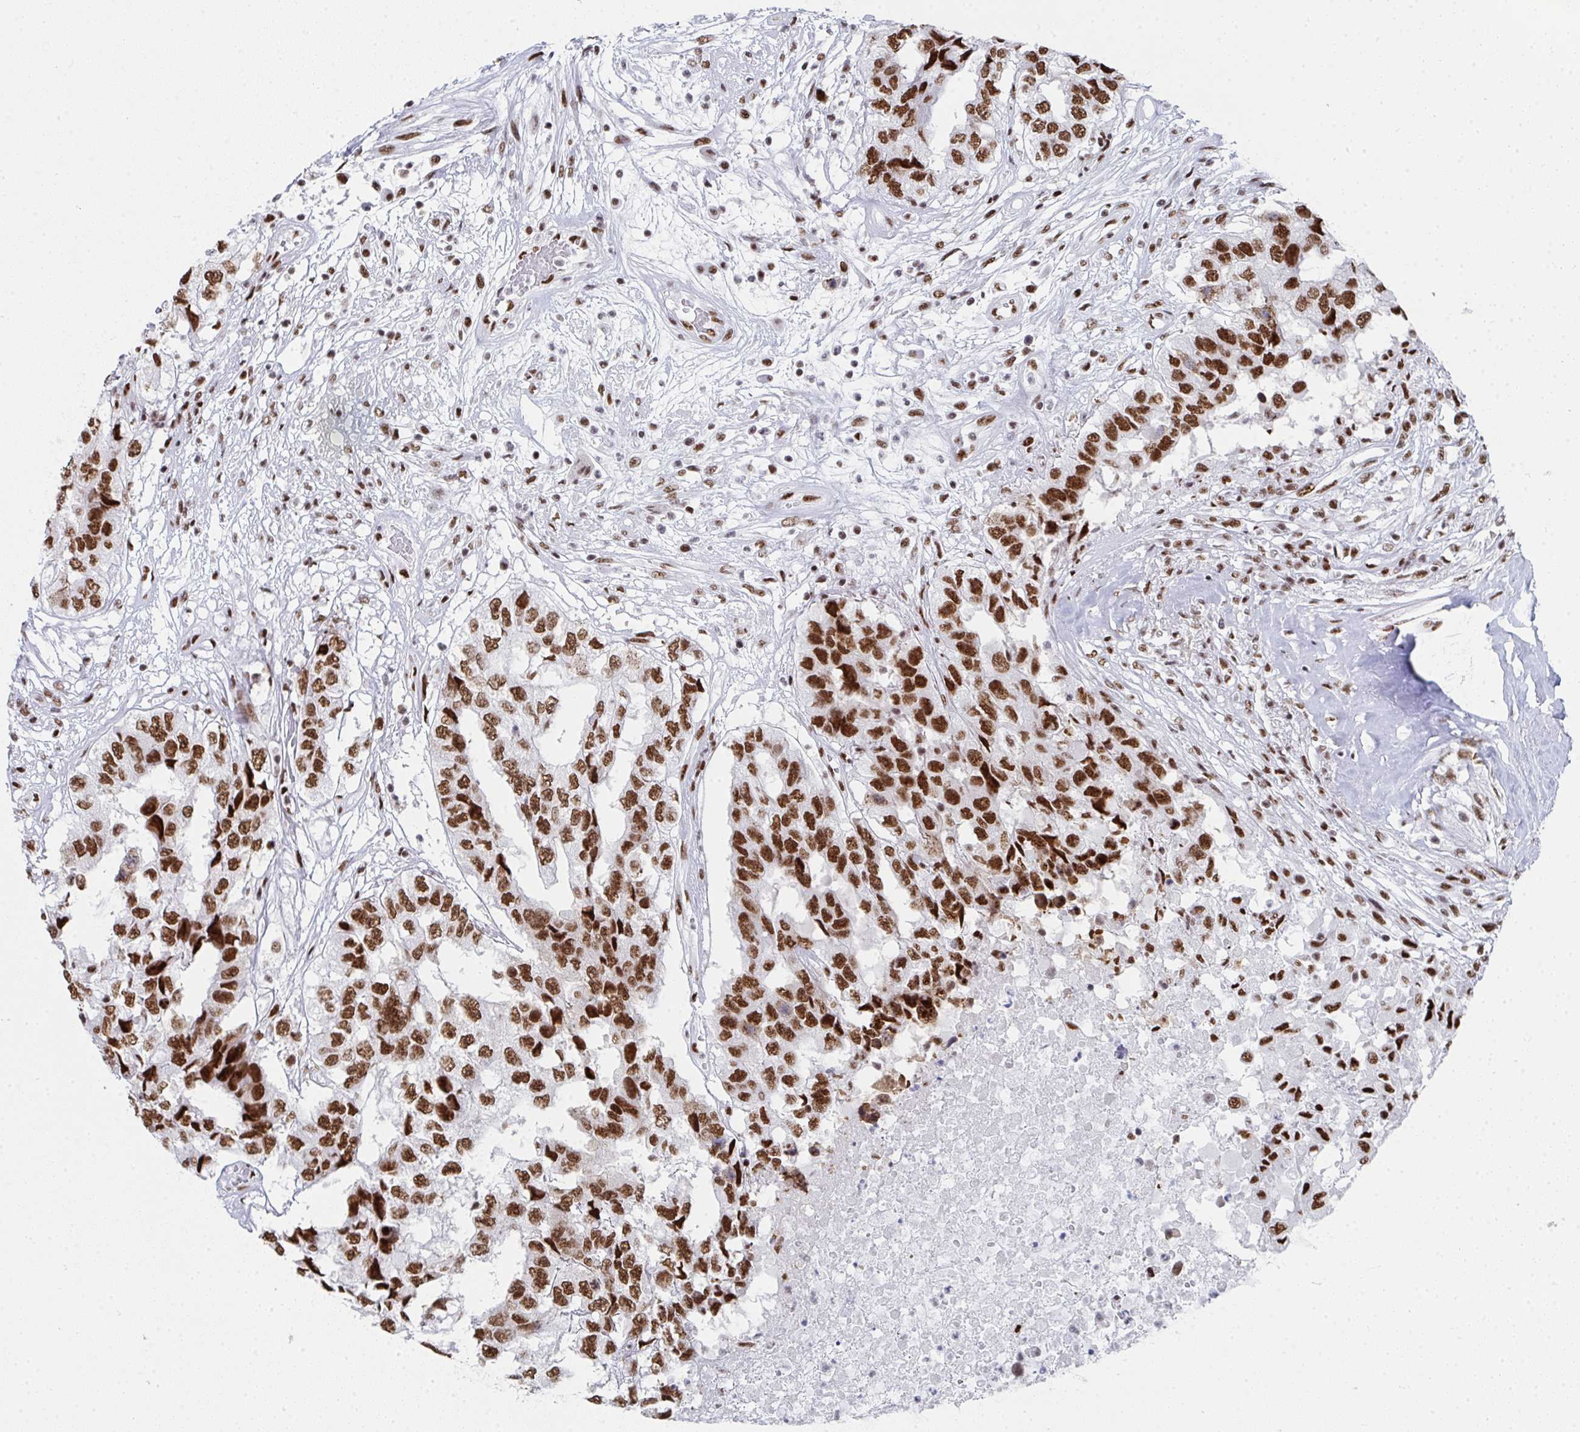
{"staining": {"intensity": "moderate", "quantity": ">75%", "location": "nuclear"}, "tissue": "testis cancer", "cell_type": "Tumor cells", "image_type": "cancer", "snomed": [{"axis": "morphology", "description": "Carcinoma, Embryonal, NOS"}, {"axis": "topography", "description": "Testis"}], "caption": "A micrograph of embryonal carcinoma (testis) stained for a protein reveals moderate nuclear brown staining in tumor cells.", "gene": "SNRNP70", "patient": {"sex": "male", "age": 83}}